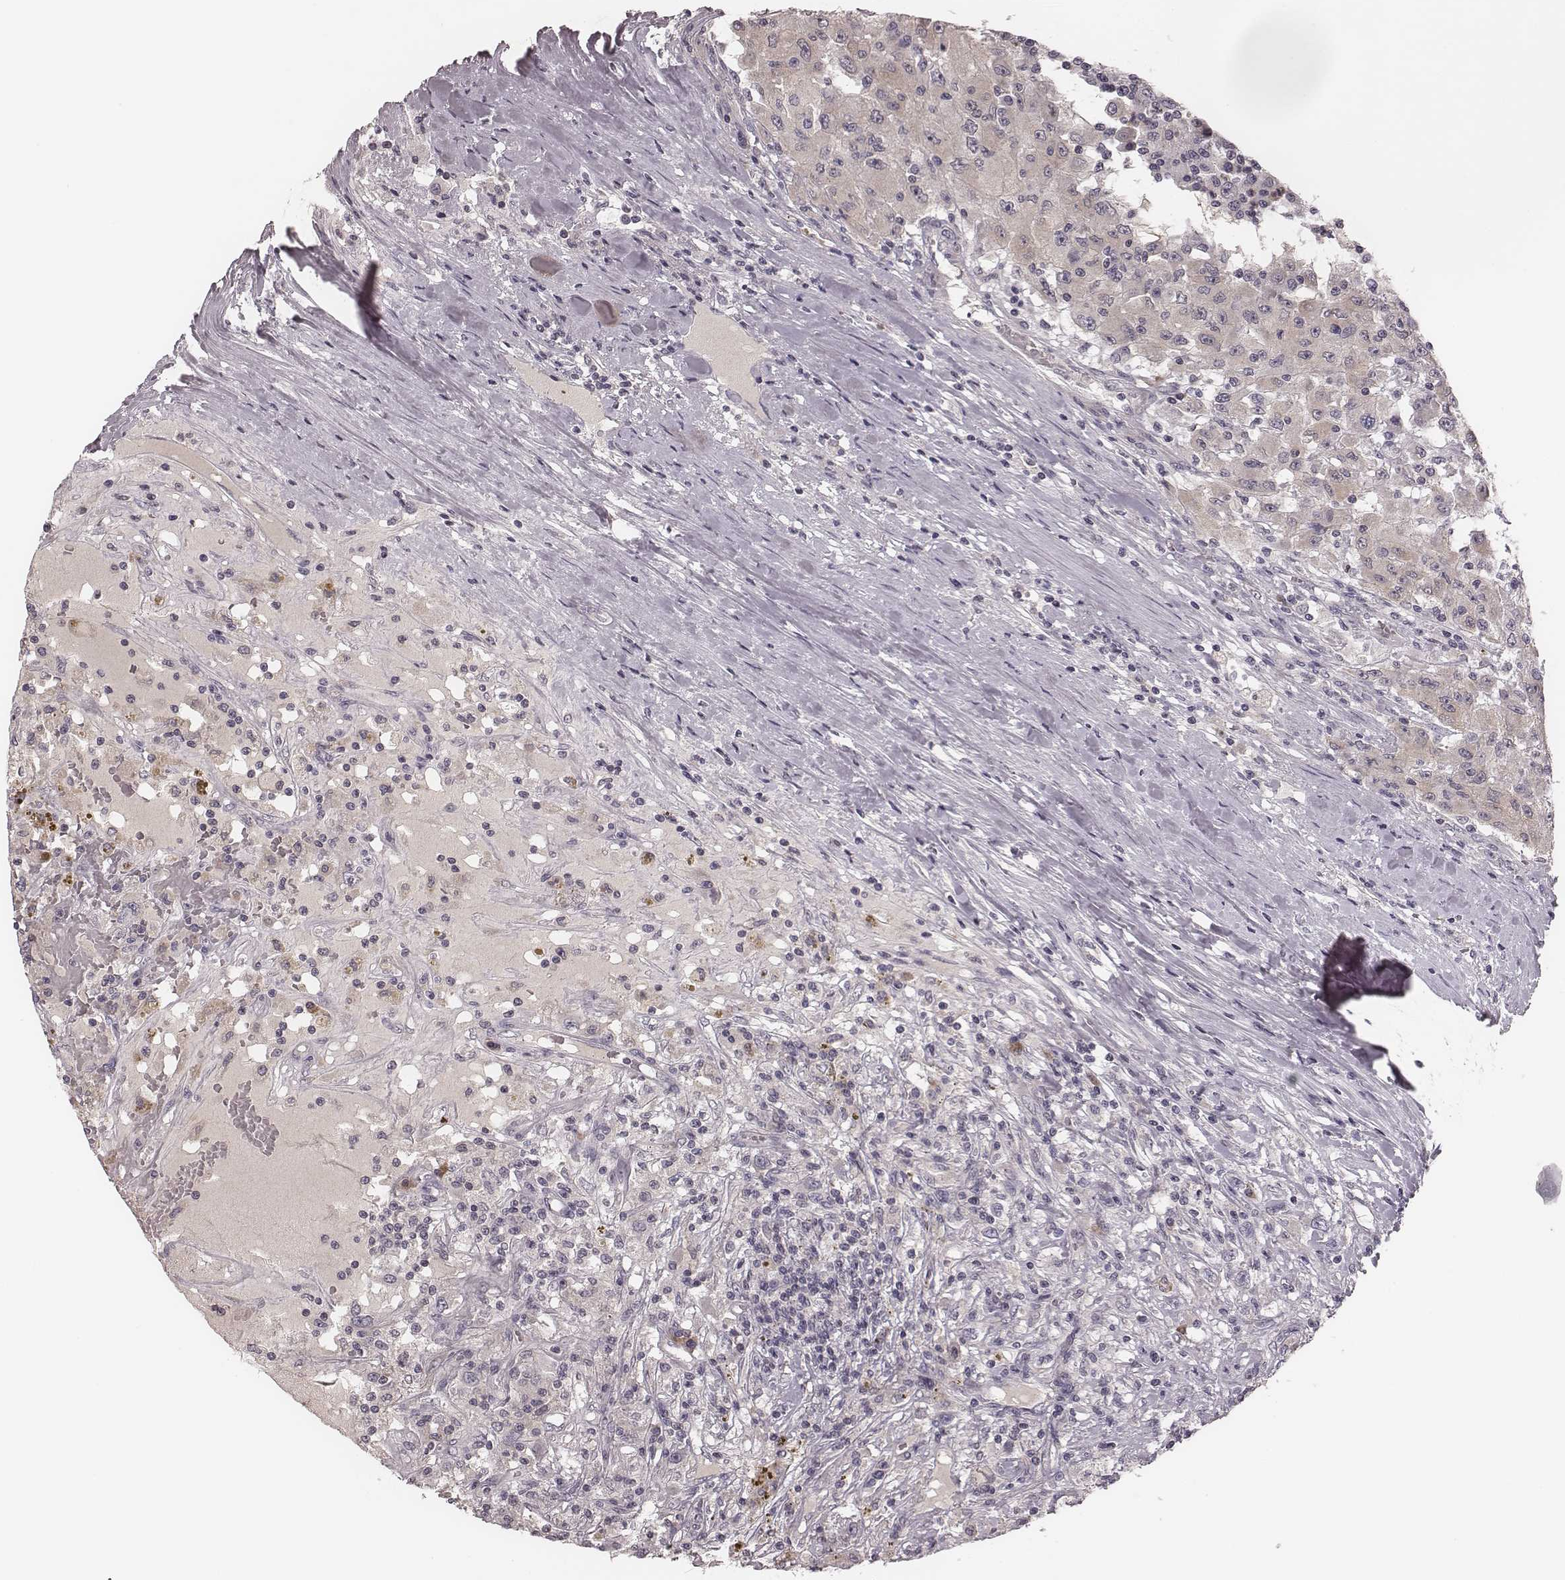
{"staining": {"intensity": "weak", "quantity": "<25%", "location": "cytoplasmic/membranous"}, "tissue": "renal cancer", "cell_type": "Tumor cells", "image_type": "cancer", "snomed": [{"axis": "morphology", "description": "Adenocarcinoma, NOS"}, {"axis": "topography", "description": "Kidney"}], "caption": "This is a micrograph of IHC staining of adenocarcinoma (renal), which shows no staining in tumor cells.", "gene": "P2RX5", "patient": {"sex": "female", "age": 67}}